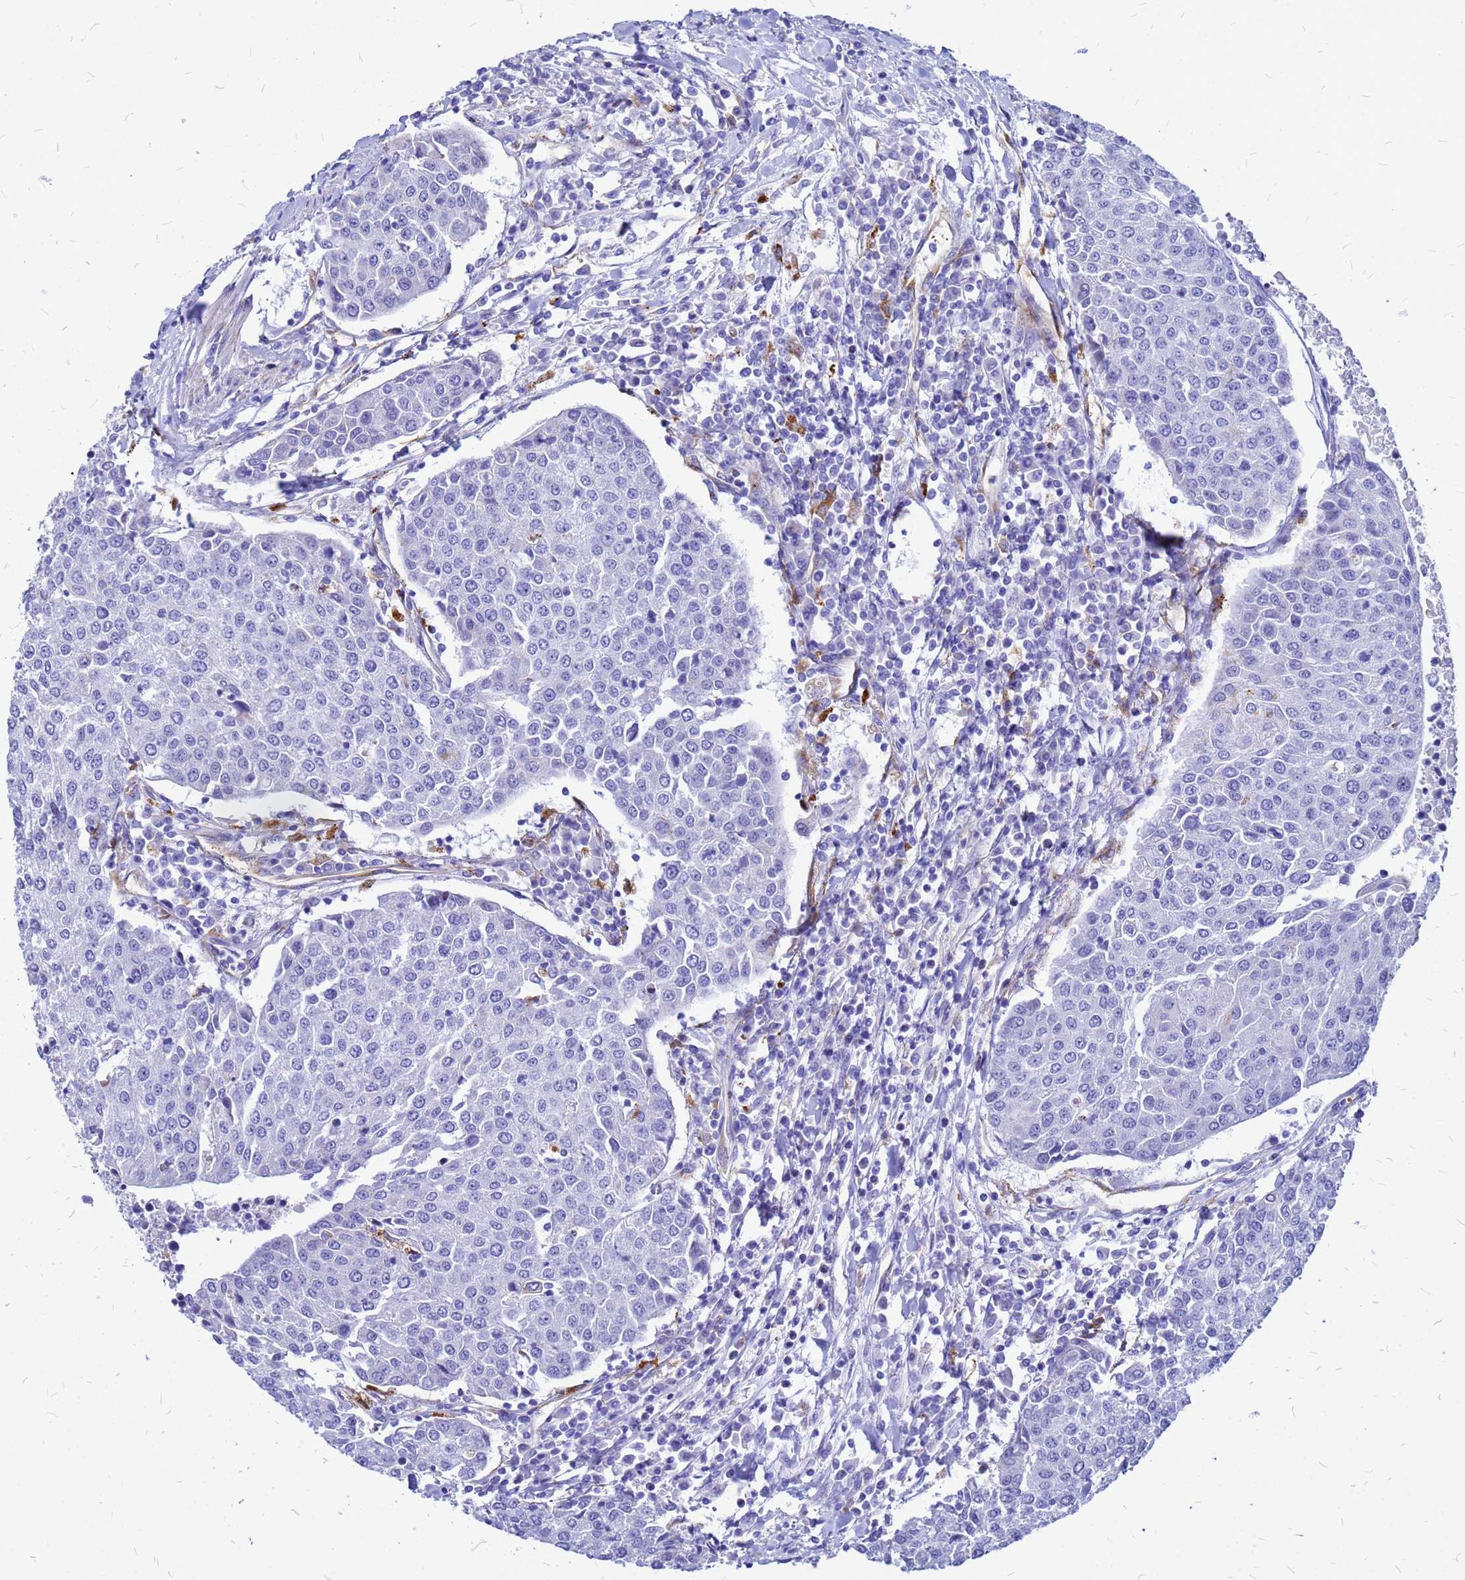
{"staining": {"intensity": "negative", "quantity": "none", "location": "none"}, "tissue": "urothelial cancer", "cell_type": "Tumor cells", "image_type": "cancer", "snomed": [{"axis": "morphology", "description": "Urothelial carcinoma, High grade"}, {"axis": "topography", "description": "Urinary bladder"}], "caption": "The image exhibits no significant staining in tumor cells of urothelial carcinoma (high-grade).", "gene": "NOSTRIN", "patient": {"sex": "female", "age": 85}}